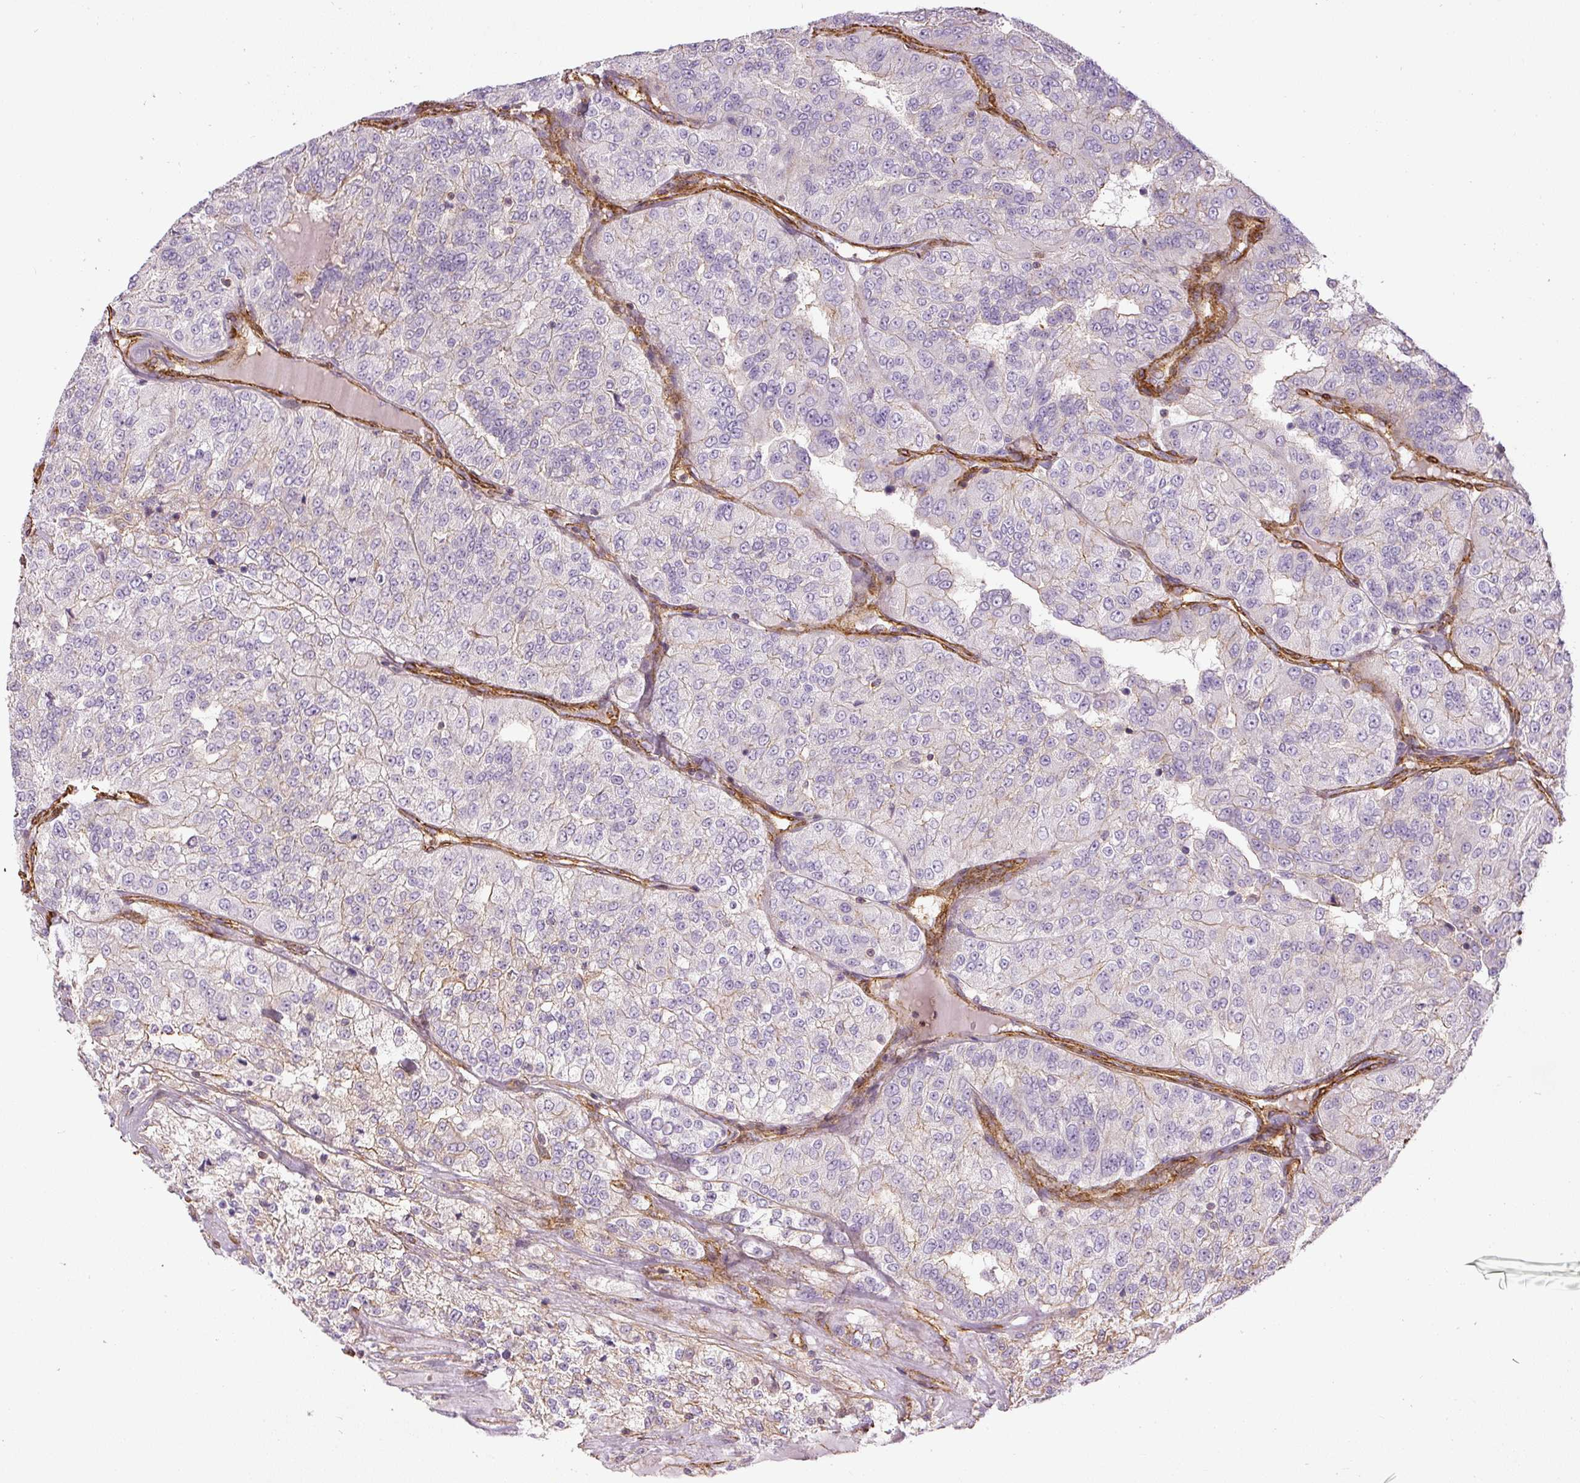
{"staining": {"intensity": "negative", "quantity": "none", "location": "none"}, "tissue": "renal cancer", "cell_type": "Tumor cells", "image_type": "cancer", "snomed": [{"axis": "morphology", "description": "Adenocarcinoma, NOS"}, {"axis": "topography", "description": "Kidney"}], "caption": "Micrograph shows no protein staining in tumor cells of renal cancer (adenocarcinoma) tissue.", "gene": "MYL12A", "patient": {"sex": "female", "age": 63}}